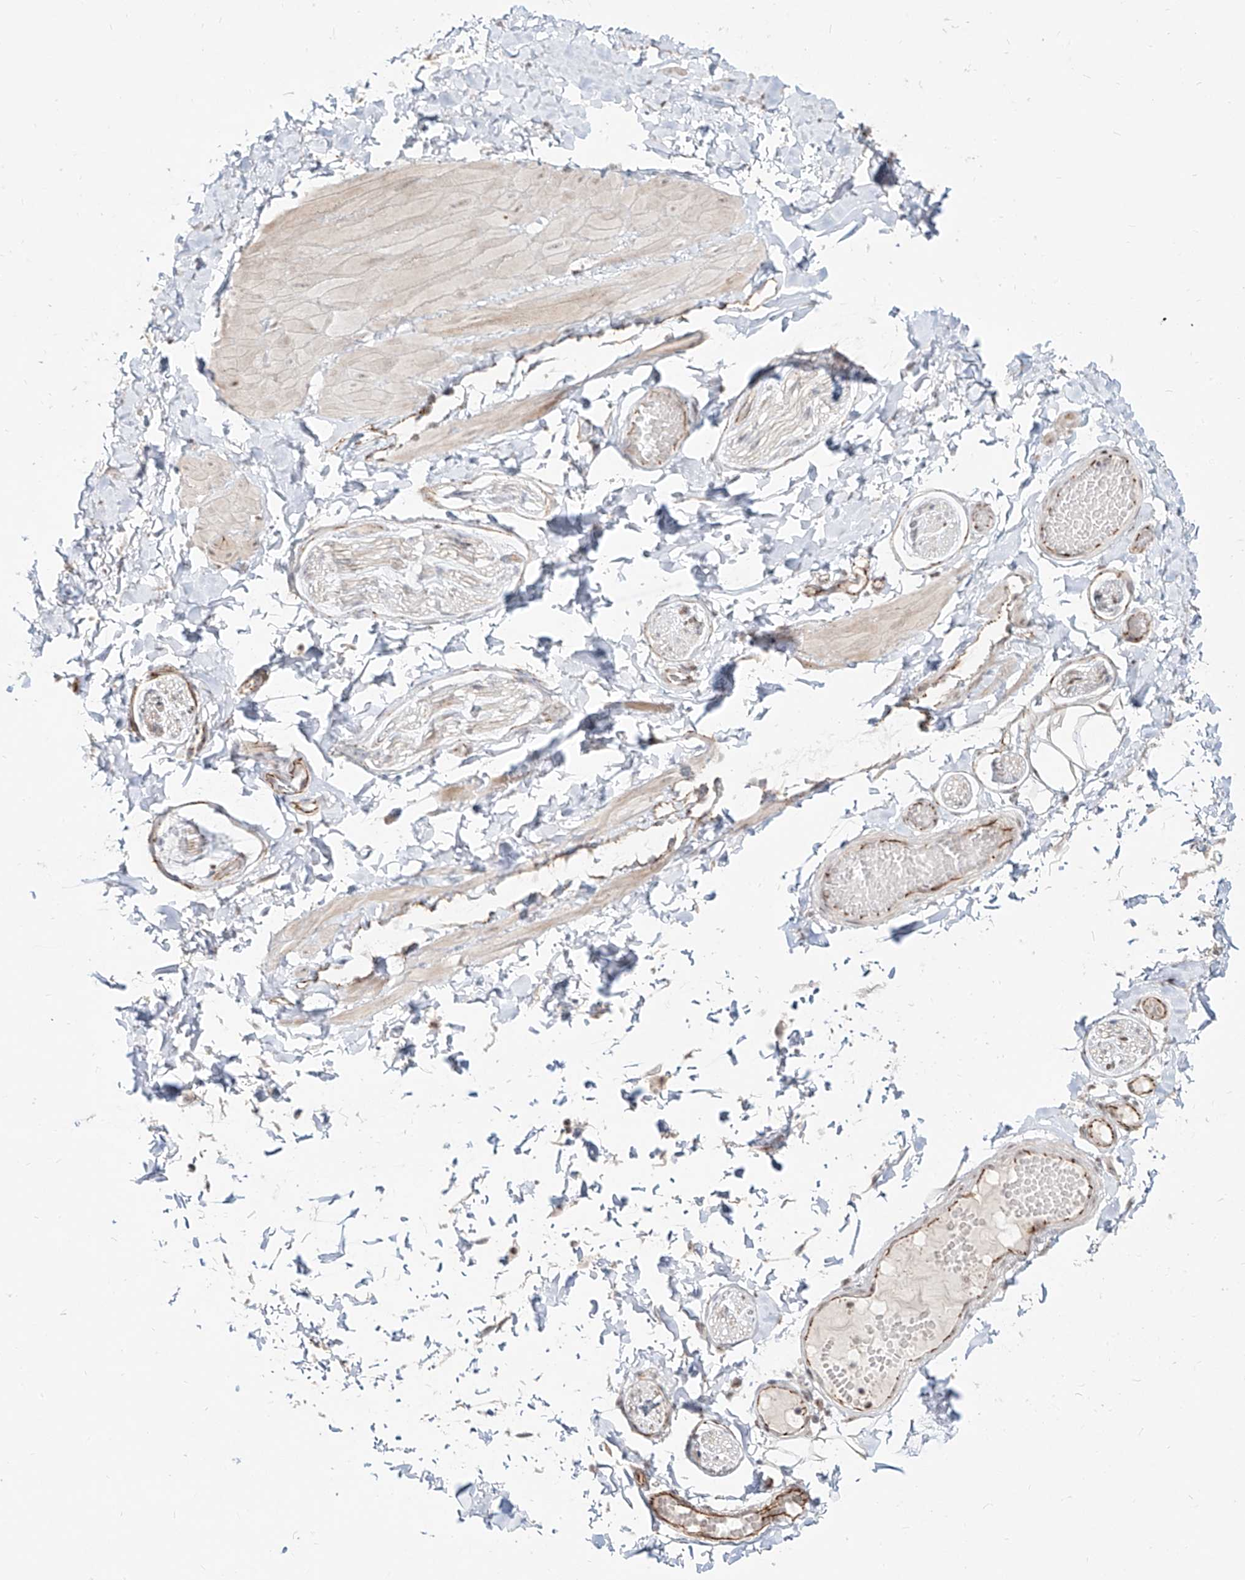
{"staining": {"intensity": "negative", "quantity": "none", "location": "none"}, "tissue": "adipose tissue", "cell_type": "Adipocytes", "image_type": "normal", "snomed": [{"axis": "morphology", "description": "Normal tissue, NOS"}, {"axis": "topography", "description": "Adipose tissue"}, {"axis": "topography", "description": "Vascular tissue"}, {"axis": "topography", "description": "Peripheral nerve tissue"}], "caption": "IHC image of normal adipose tissue: adipose tissue stained with DAB shows no significant protein positivity in adipocytes. Nuclei are stained in blue.", "gene": "ZNF710", "patient": {"sex": "male", "age": 25}}